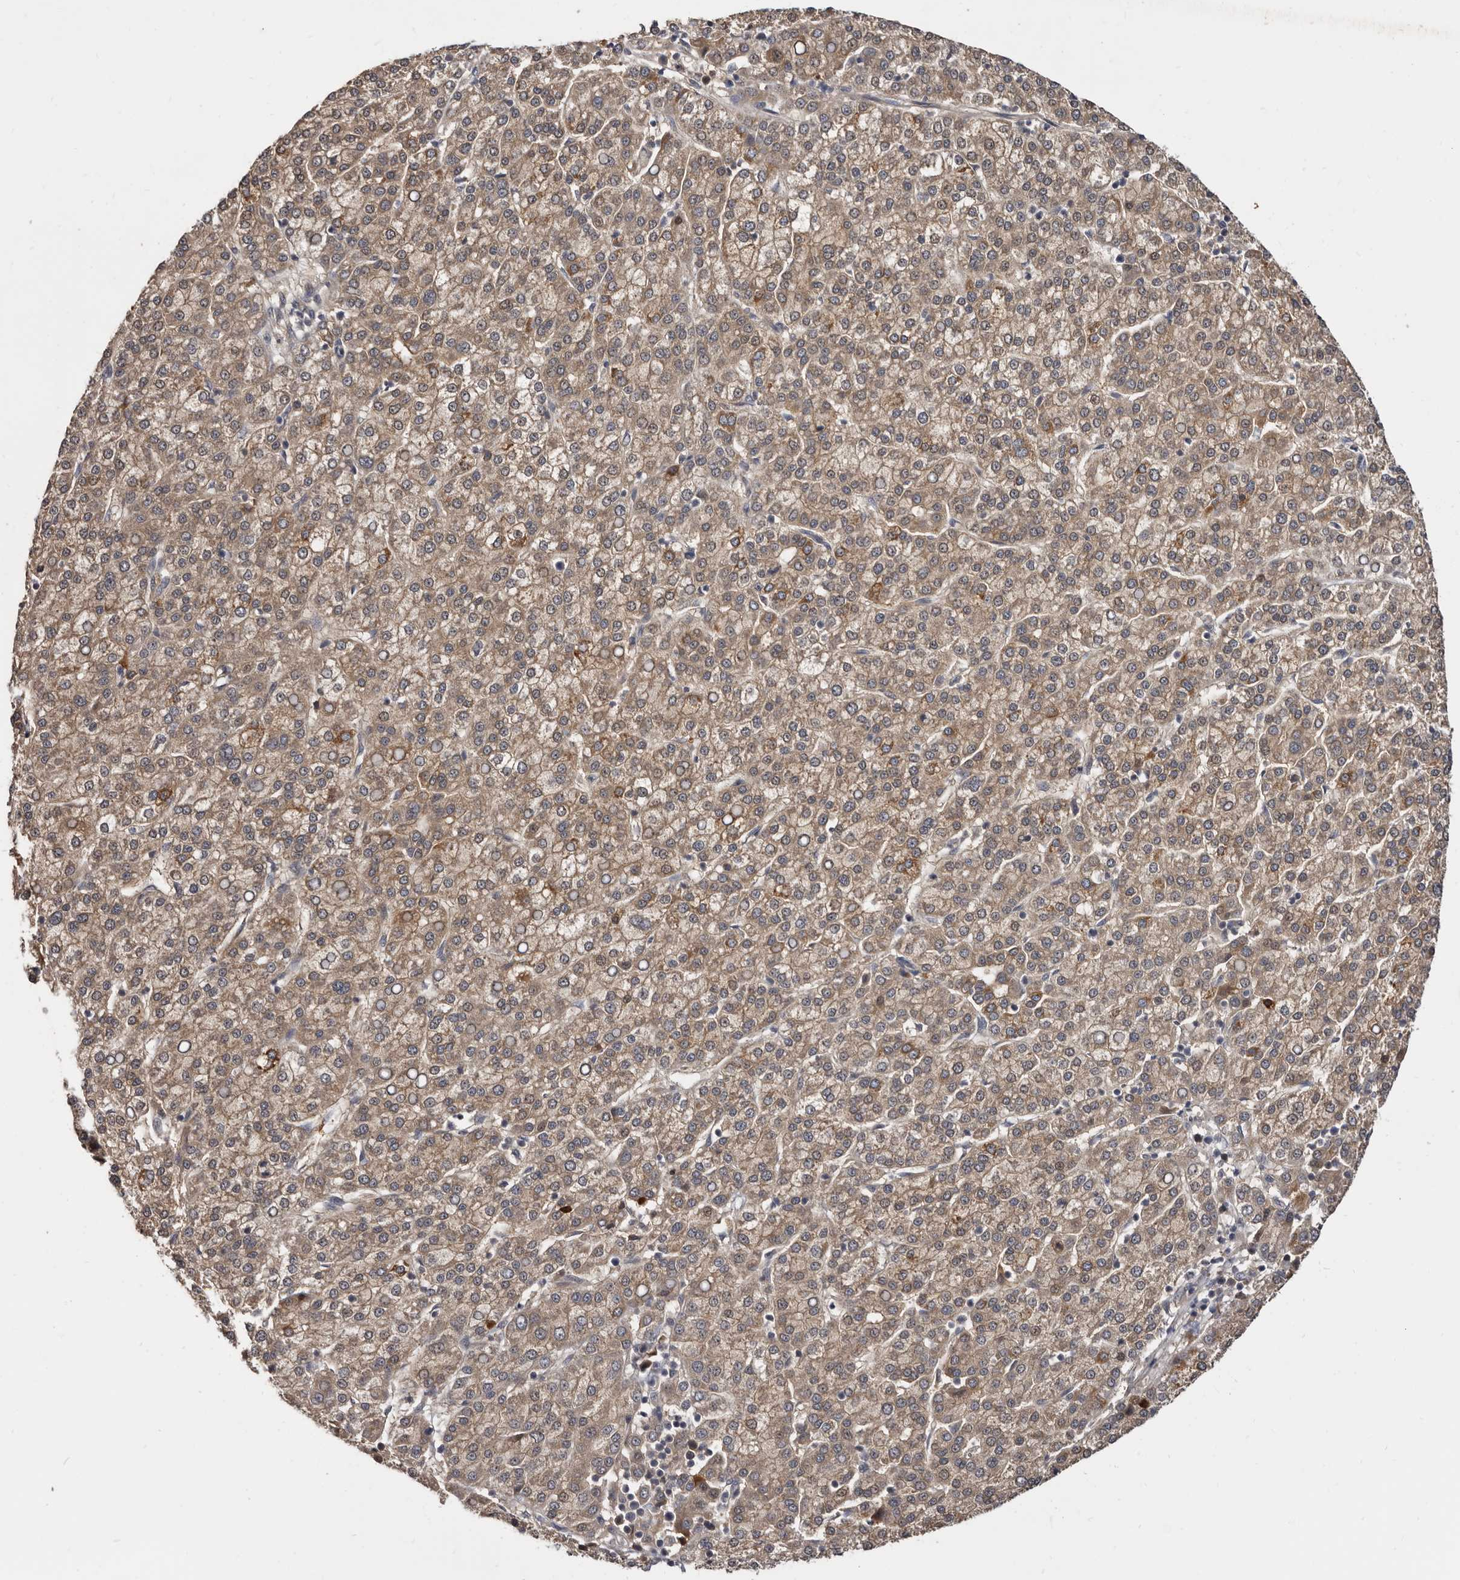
{"staining": {"intensity": "moderate", "quantity": ">75%", "location": "cytoplasmic/membranous"}, "tissue": "liver cancer", "cell_type": "Tumor cells", "image_type": "cancer", "snomed": [{"axis": "morphology", "description": "Carcinoma, Hepatocellular, NOS"}, {"axis": "topography", "description": "Liver"}], "caption": "Liver cancer (hepatocellular carcinoma) was stained to show a protein in brown. There is medium levels of moderate cytoplasmic/membranous staining in about >75% of tumor cells. (Stains: DAB in brown, nuclei in blue, Microscopy: brightfield microscopy at high magnification).", "gene": "INAVA", "patient": {"sex": "female", "age": 58}}